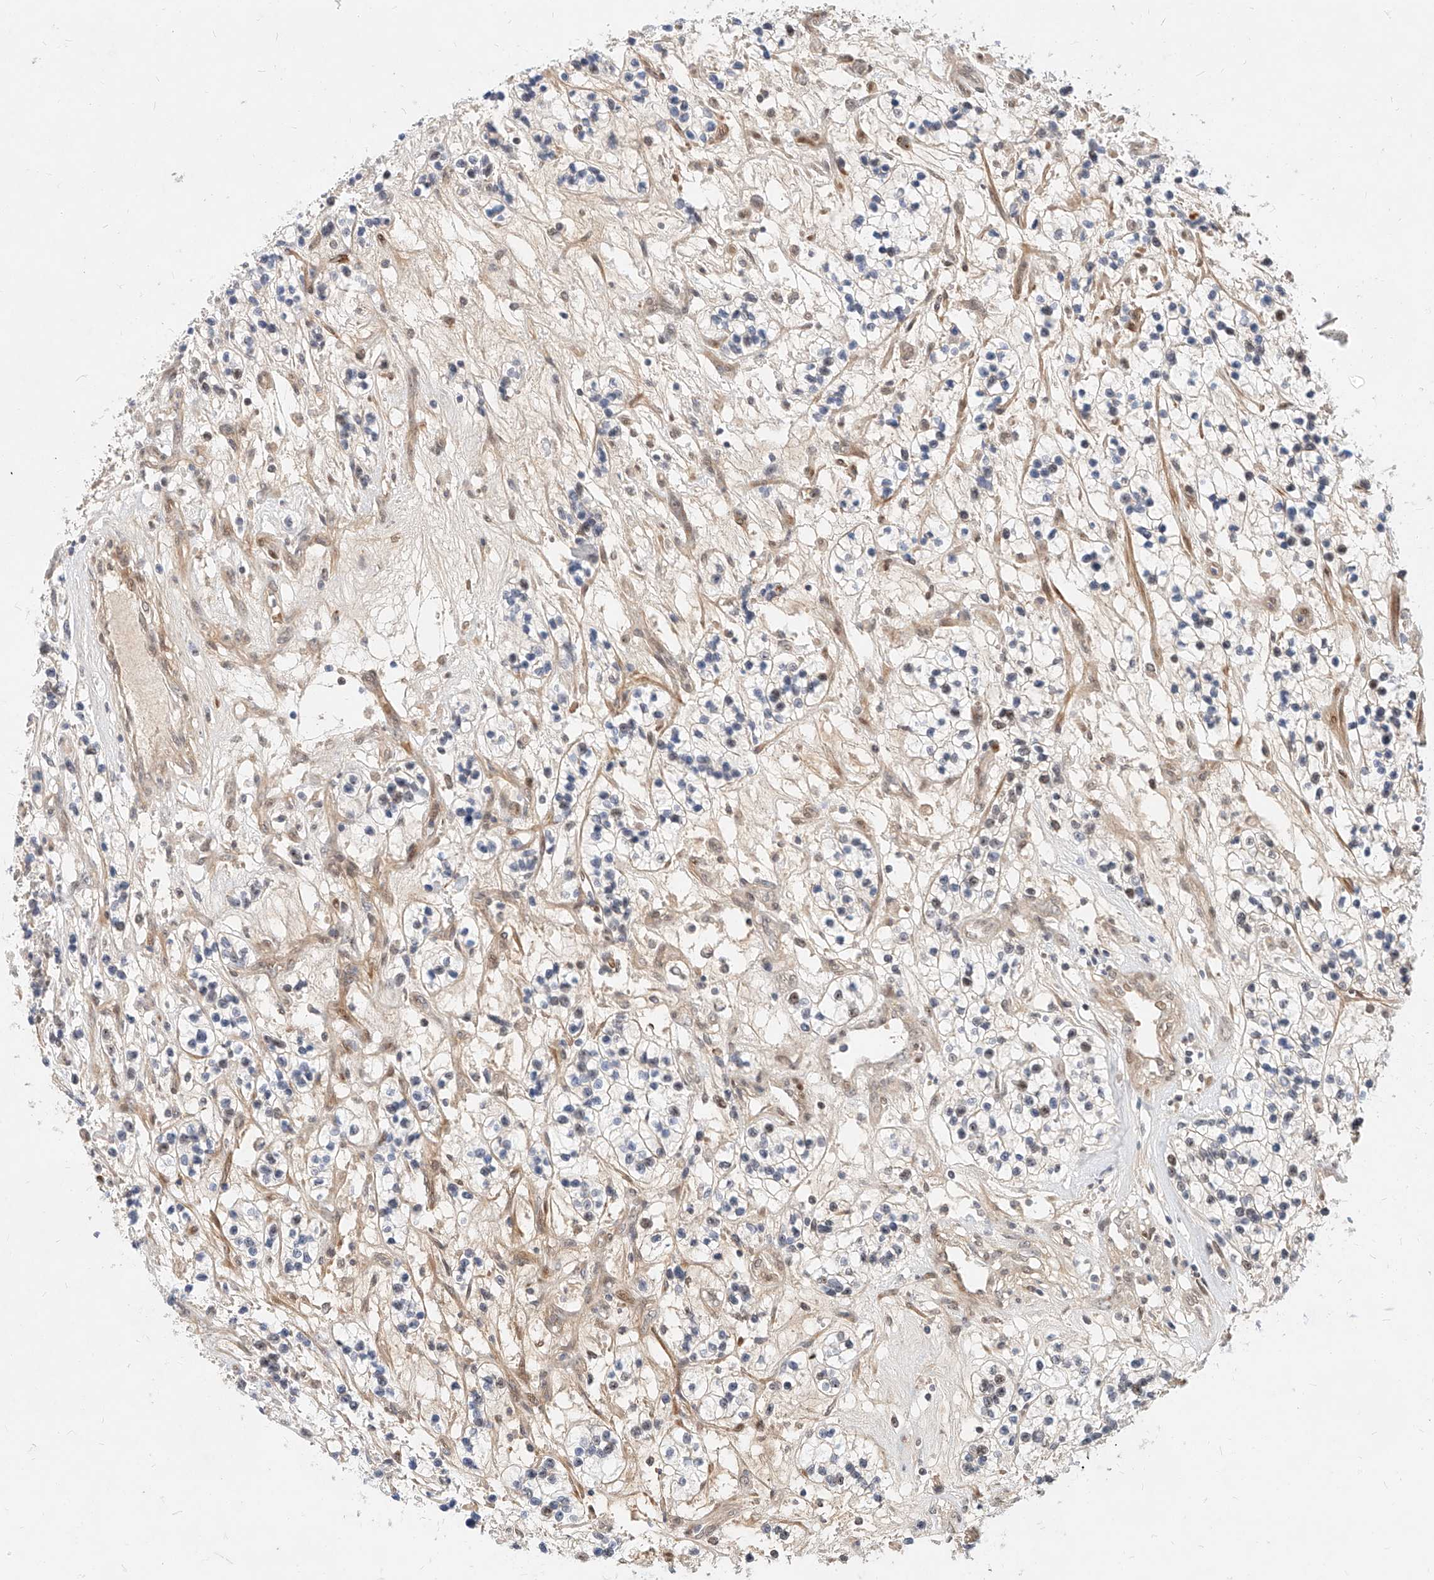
{"staining": {"intensity": "negative", "quantity": "none", "location": "none"}, "tissue": "renal cancer", "cell_type": "Tumor cells", "image_type": "cancer", "snomed": [{"axis": "morphology", "description": "Adenocarcinoma, NOS"}, {"axis": "topography", "description": "Kidney"}], "caption": "DAB immunohistochemical staining of renal cancer (adenocarcinoma) demonstrates no significant expression in tumor cells.", "gene": "CBX8", "patient": {"sex": "female", "age": 57}}